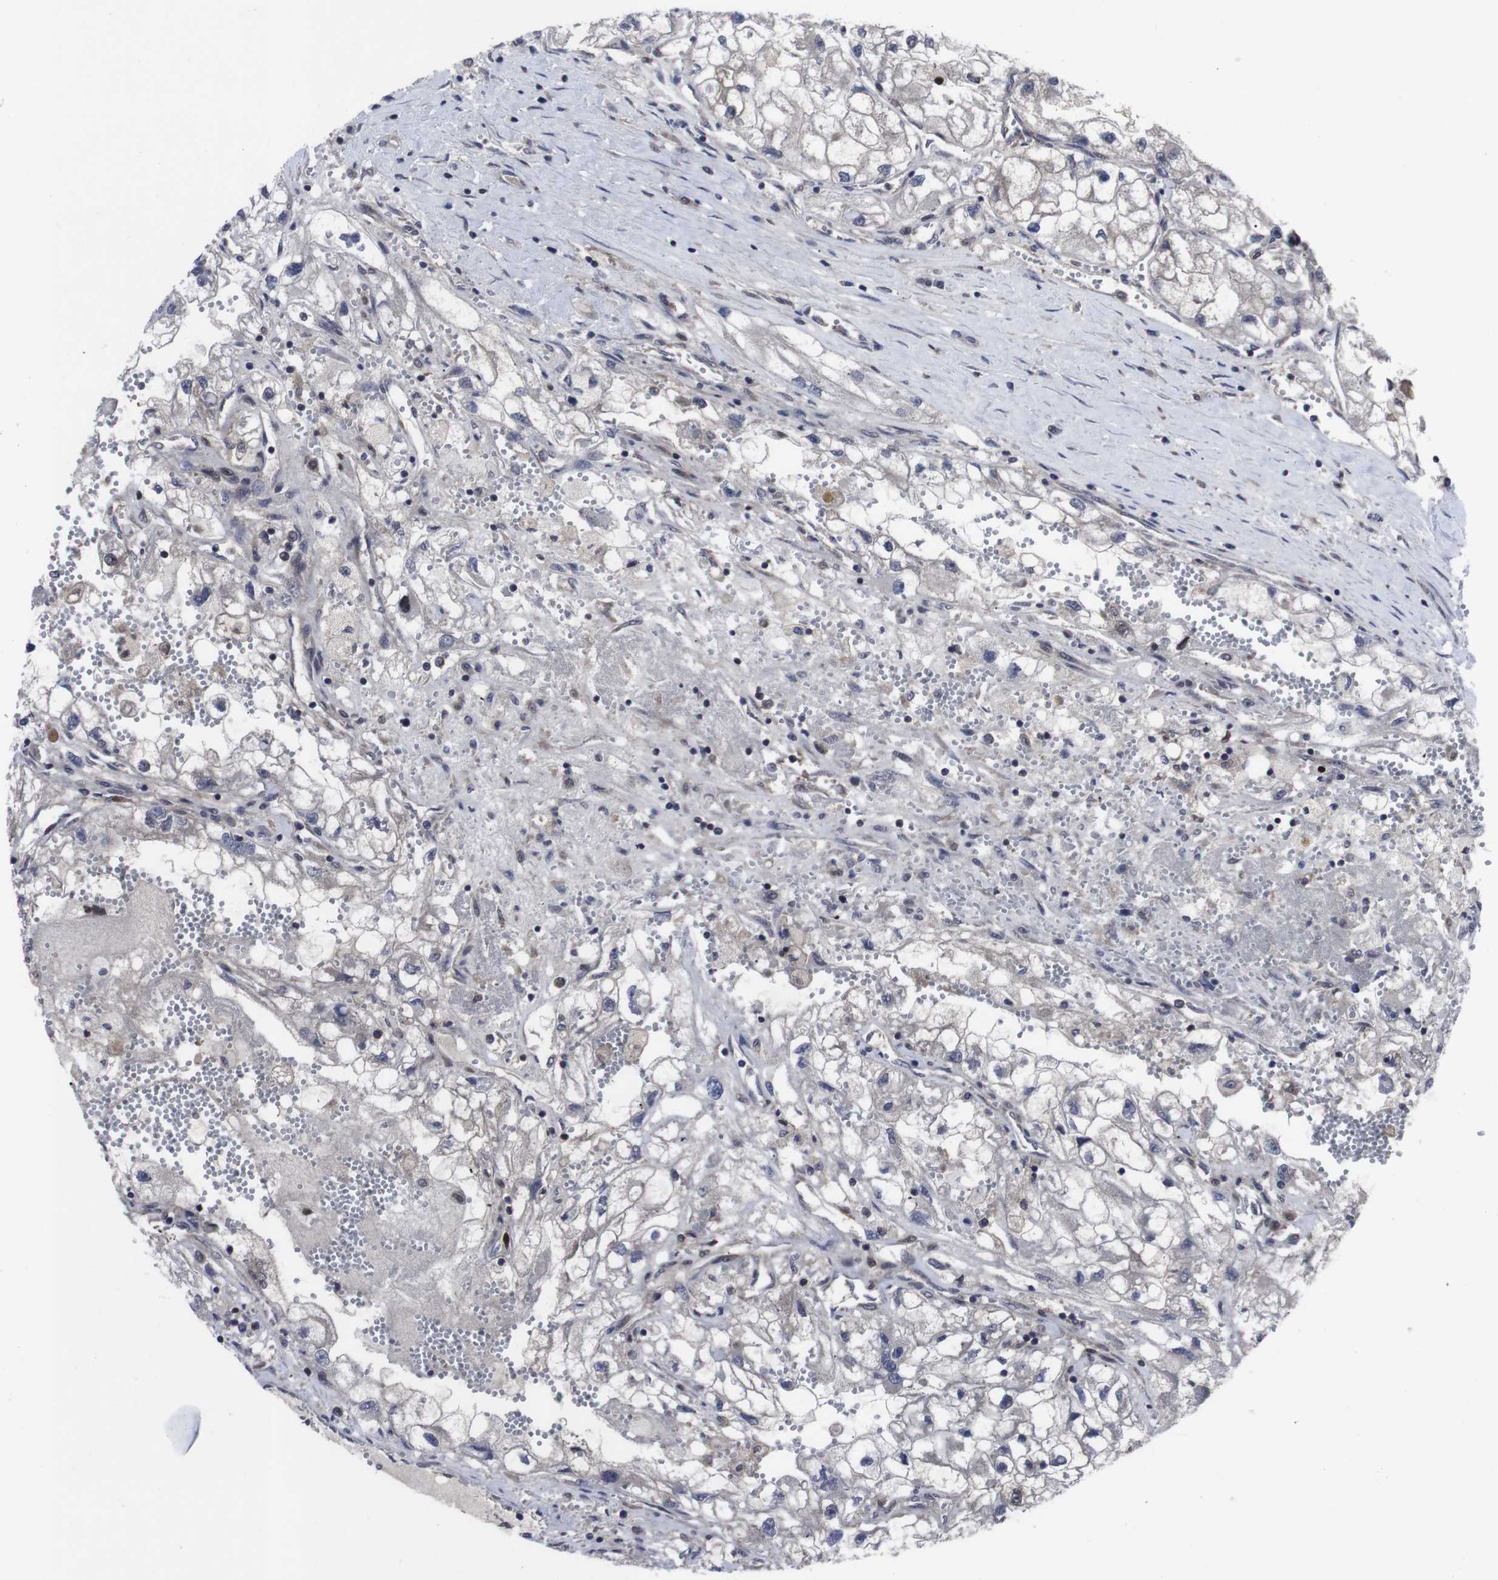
{"staining": {"intensity": "weak", "quantity": "<25%", "location": "cytoplasmic/membranous"}, "tissue": "renal cancer", "cell_type": "Tumor cells", "image_type": "cancer", "snomed": [{"axis": "morphology", "description": "Adenocarcinoma, NOS"}, {"axis": "topography", "description": "Kidney"}], "caption": "DAB immunohistochemical staining of human renal adenocarcinoma shows no significant positivity in tumor cells.", "gene": "HPRT1", "patient": {"sex": "female", "age": 70}}